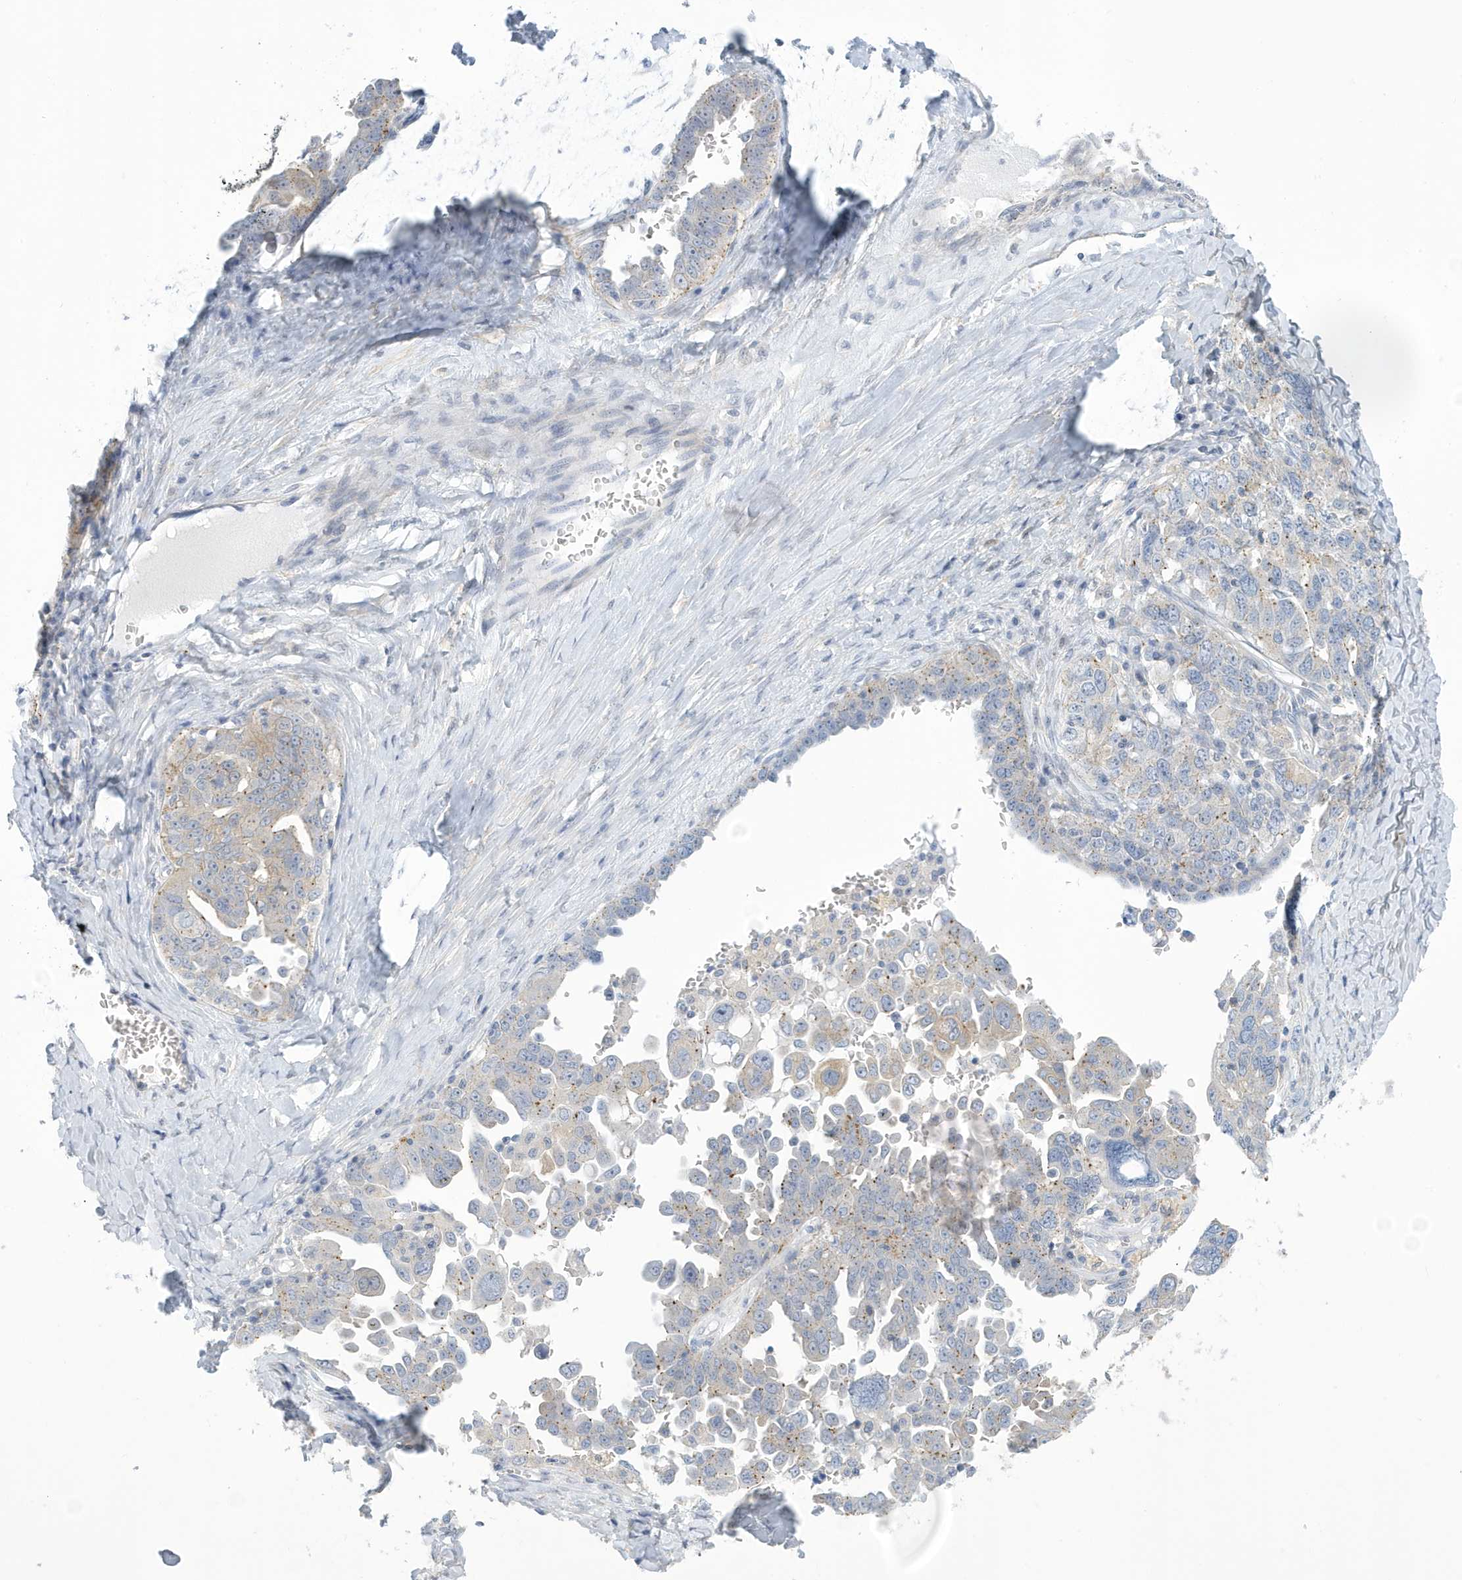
{"staining": {"intensity": "weak", "quantity": "25%-75%", "location": "cytoplasmic/membranous"}, "tissue": "ovarian cancer", "cell_type": "Tumor cells", "image_type": "cancer", "snomed": [{"axis": "morphology", "description": "Carcinoma, endometroid"}, {"axis": "topography", "description": "Ovary"}], "caption": "About 25%-75% of tumor cells in human ovarian cancer (endometroid carcinoma) display weak cytoplasmic/membranous protein positivity as visualized by brown immunohistochemical staining.", "gene": "VTA1", "patient": {"sex": "female", "age": 62}}